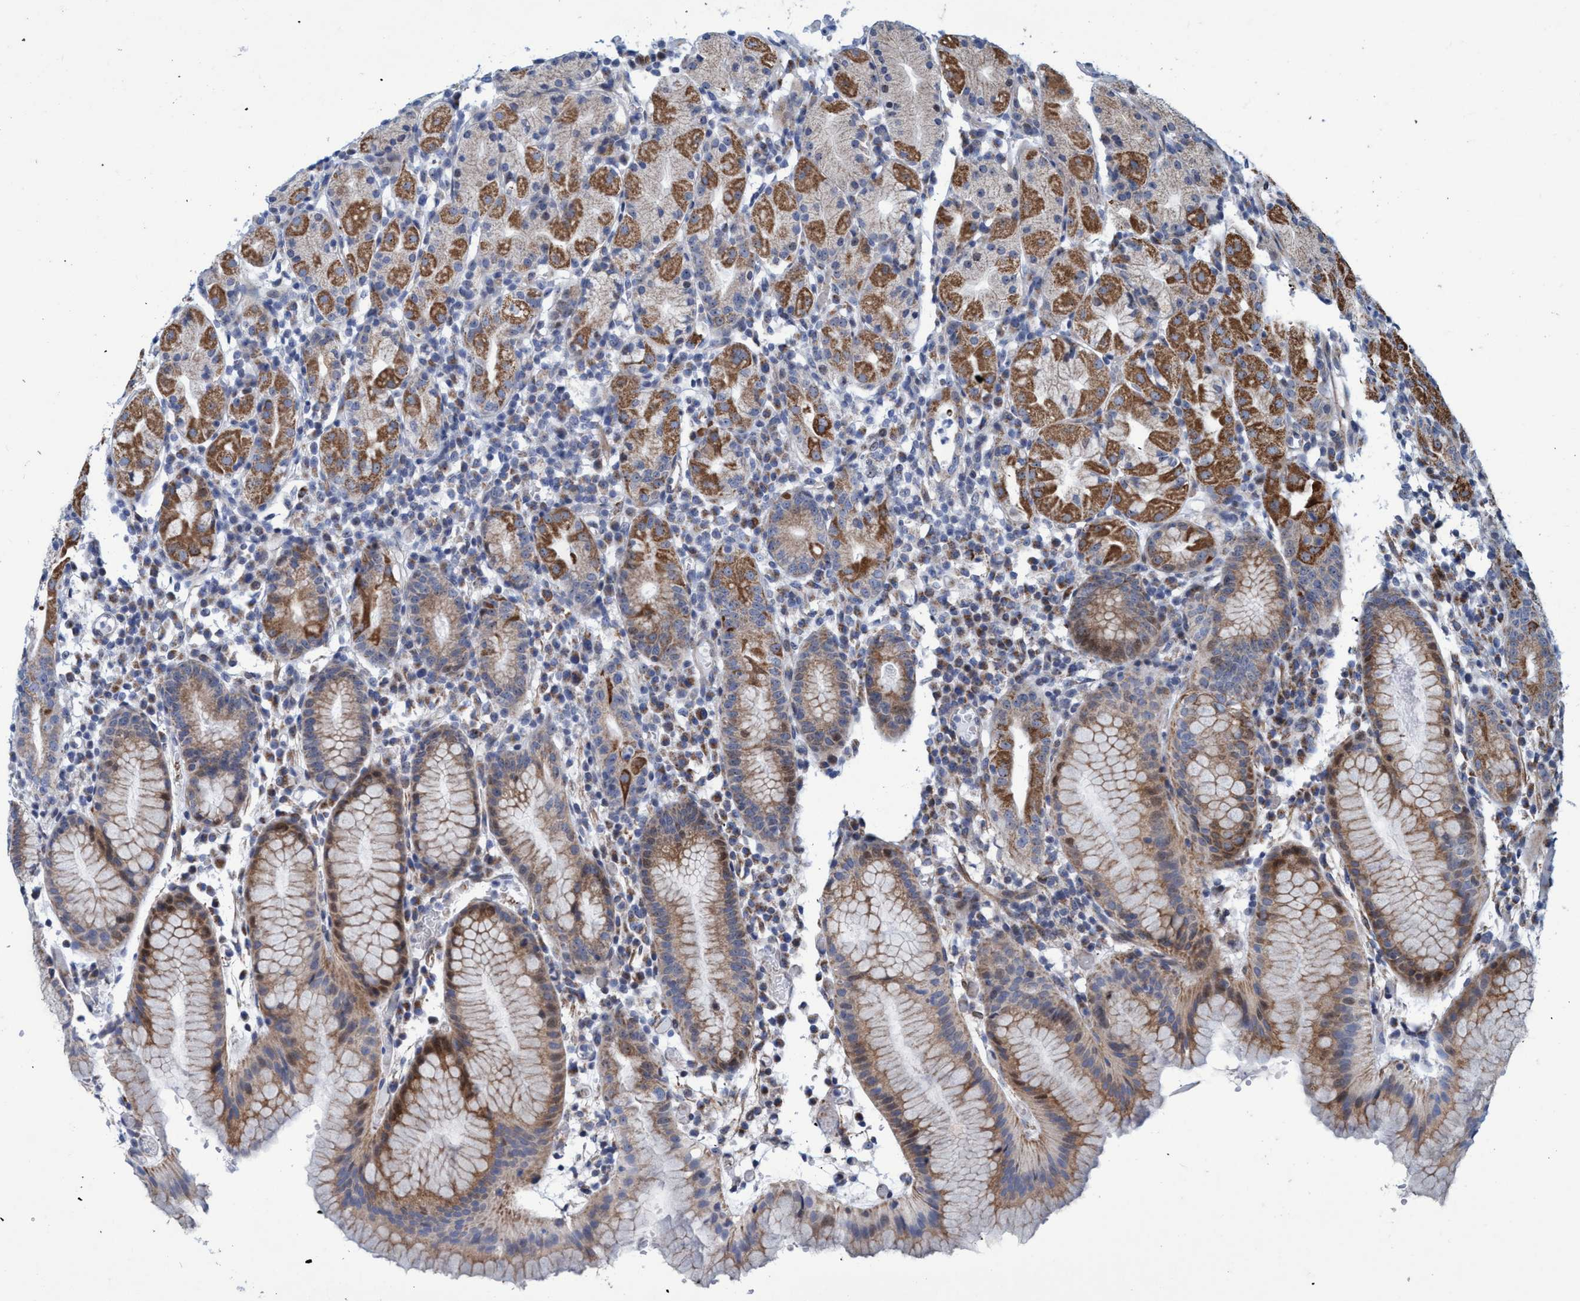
{"staining": {"intensity": "moderate", "quantity": ">75%", "location": "cytoplasmic/membranous"}, "tissue": "stomach", "cell_type": "Glandular cells", "image_type": "normal", "snomed": [{"axis": "morphology", "description": "Normal tissue, NOS"}, {"axis": "topography", "description": "Stomach"}, {"axis": "topography", "description": "Stomach, lower"}], "caption": "Immunohistochemistry (DAB (3,3'-diaminobenzidine)) staining of unremarkable human stomach demonstrates moderate cytoplasmic/membranous protein staining in about >75% of glandular cells.", "gene": "POLR1F", "patient": {"sex": "female", "age": 75}}